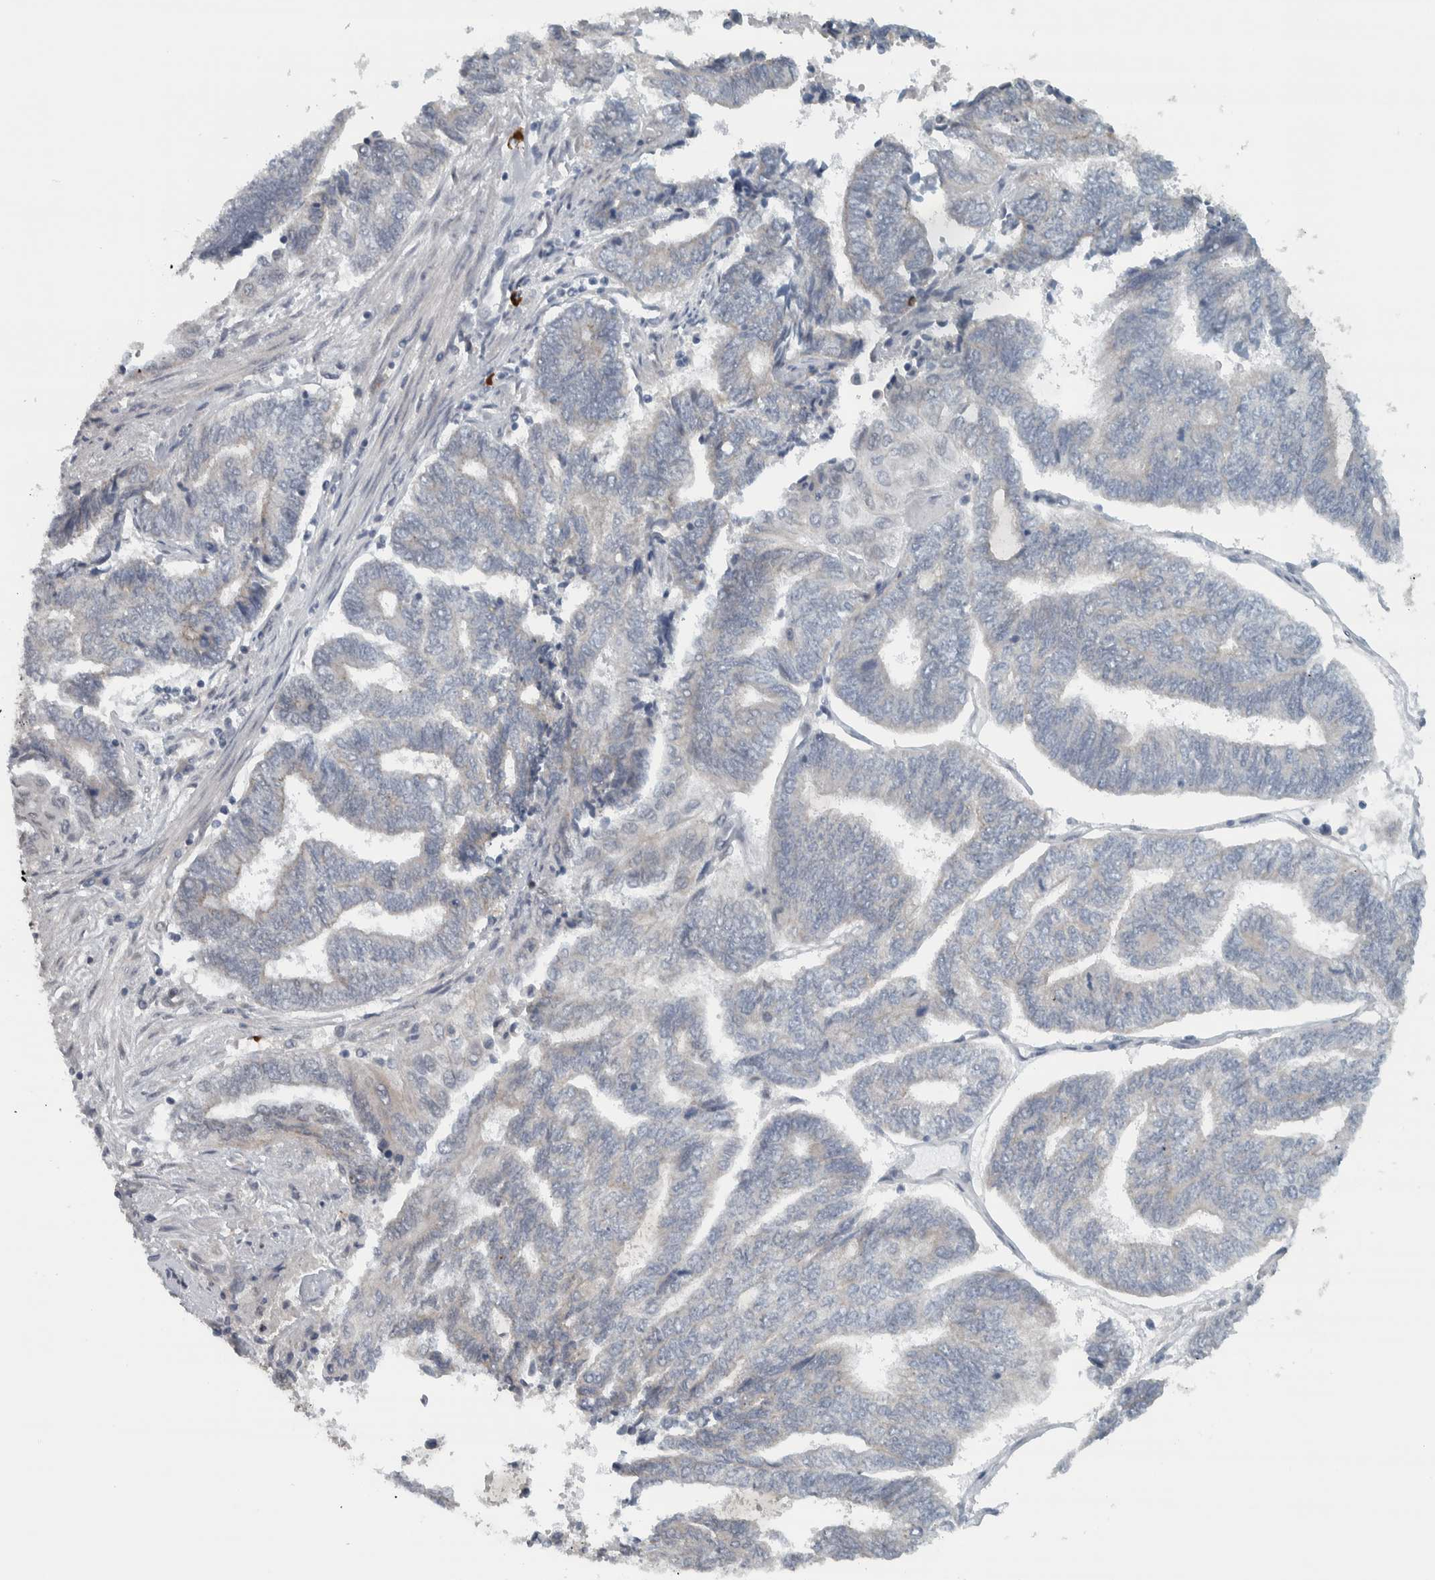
{"staining": {"intensity": "negative", "quantity": "none", "location": "none"}, "tissue": "endometrial cancer", "cell_type": "Tumor cells", "image_type": "cancer", "snomed": [{"axis": "morphology", "description": "Adenocarcinoma, NOS"}, {"axis": "topography", "description": "Uterus"}, {"axis": "topography", "description": "Endometrium"}], "caption": "Immunohistochemistry (IHC) image of neoplastic tissue: endometrial cancer stained with DAB (3,3'-diaminobenzidine) reveals no significant protein positivity in tumor cells.", "gene": "ADPRM", "patient": {"sex": "female", "age": 70}}